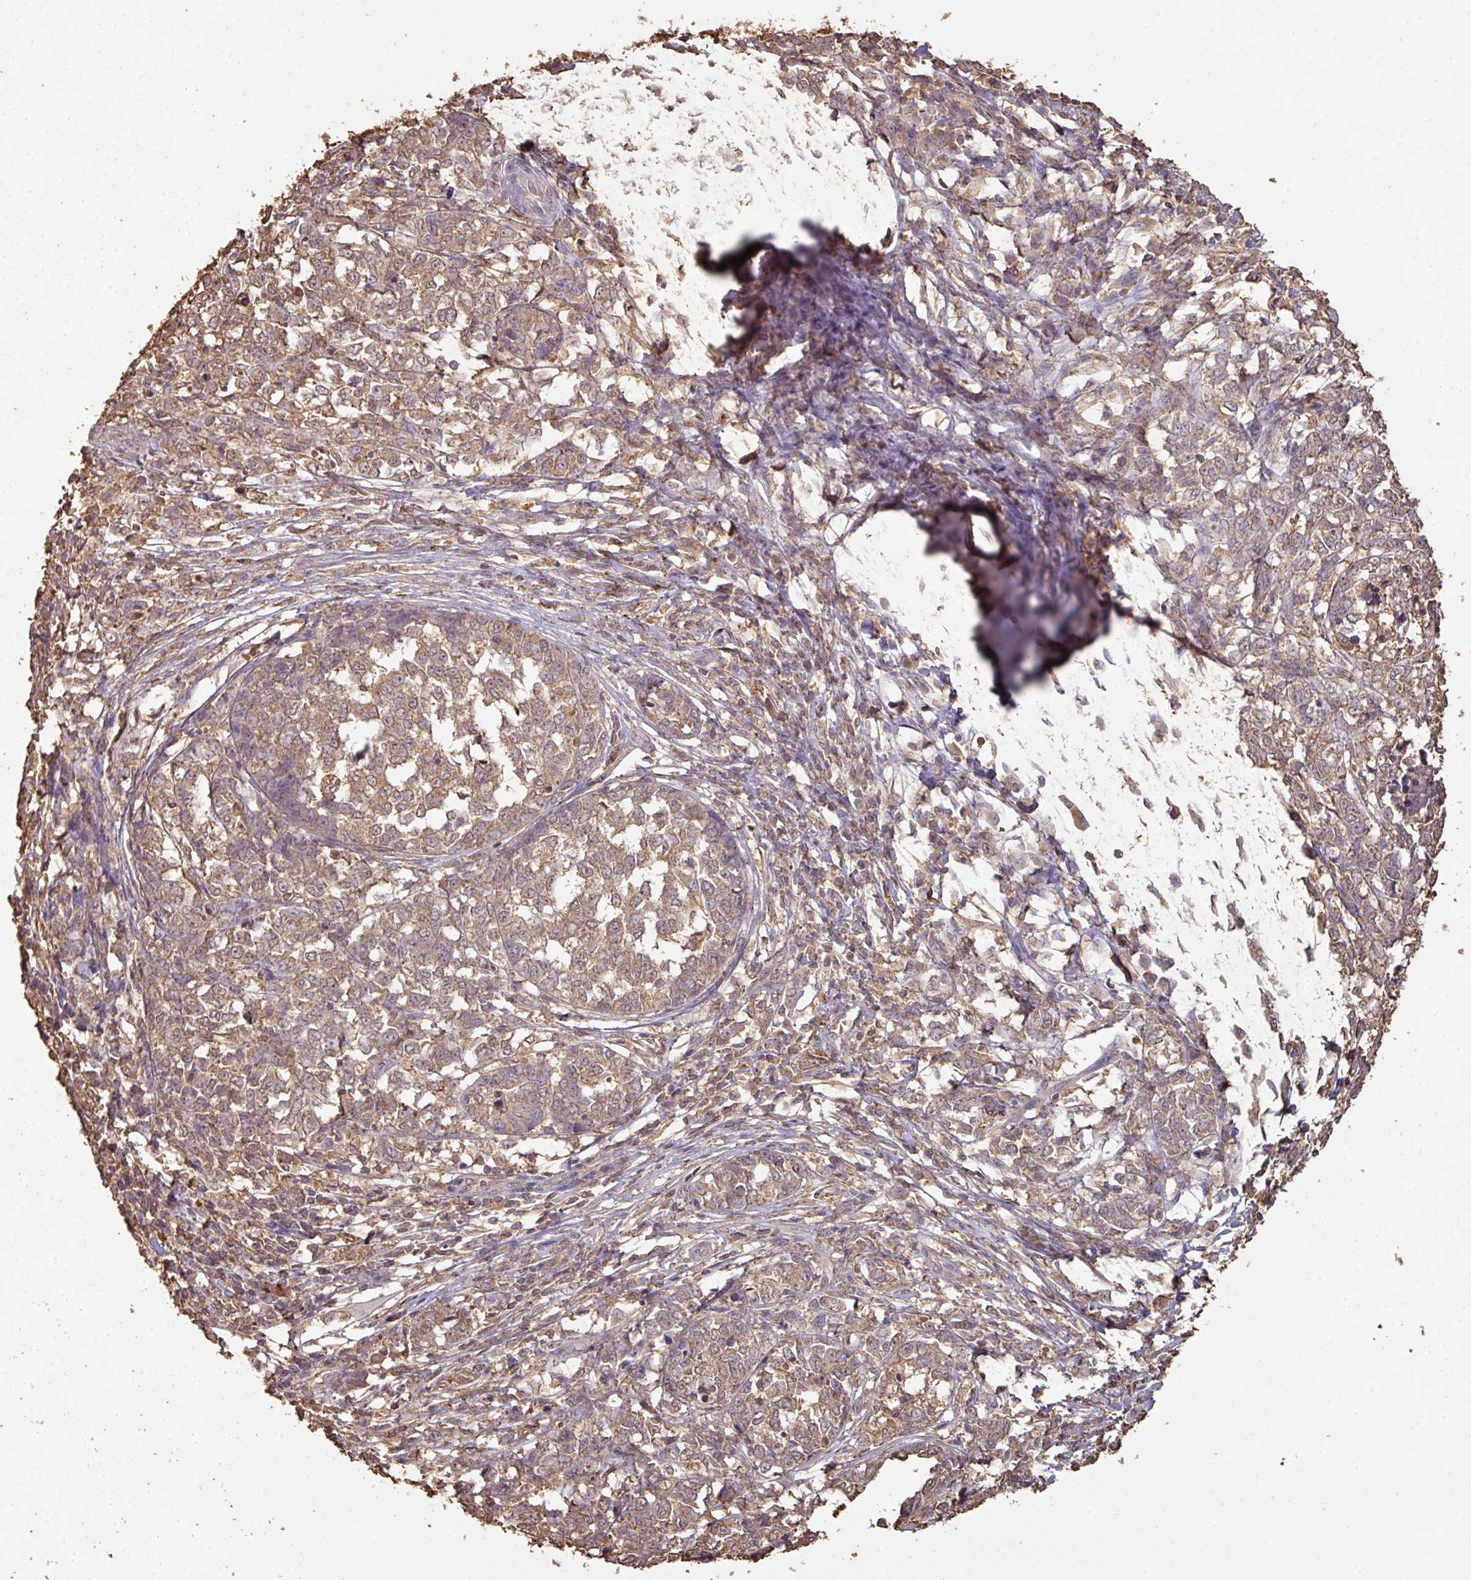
{"staining": {"intensity": "moderate", "quantity": ">75%", "location": "cytoplasmic/membranous"}, "tissue": "melanoma", "cell_type": "Tumor cells", "image_type": "cancer", "snomed": [{"axis": "morphology", "description": "Malignant melanoma, NOS"}, {"axis": "topography", "description": "Skin"}], "caption": "Immunohistochemistry (IHC) of human malignant melanoma demonstrates medium levels of moderate cytoplasmic/membranous staining in about >75% of tumor cells.", "gene": "ATAT1", "patient": {"sex": "female", "age": 72}}